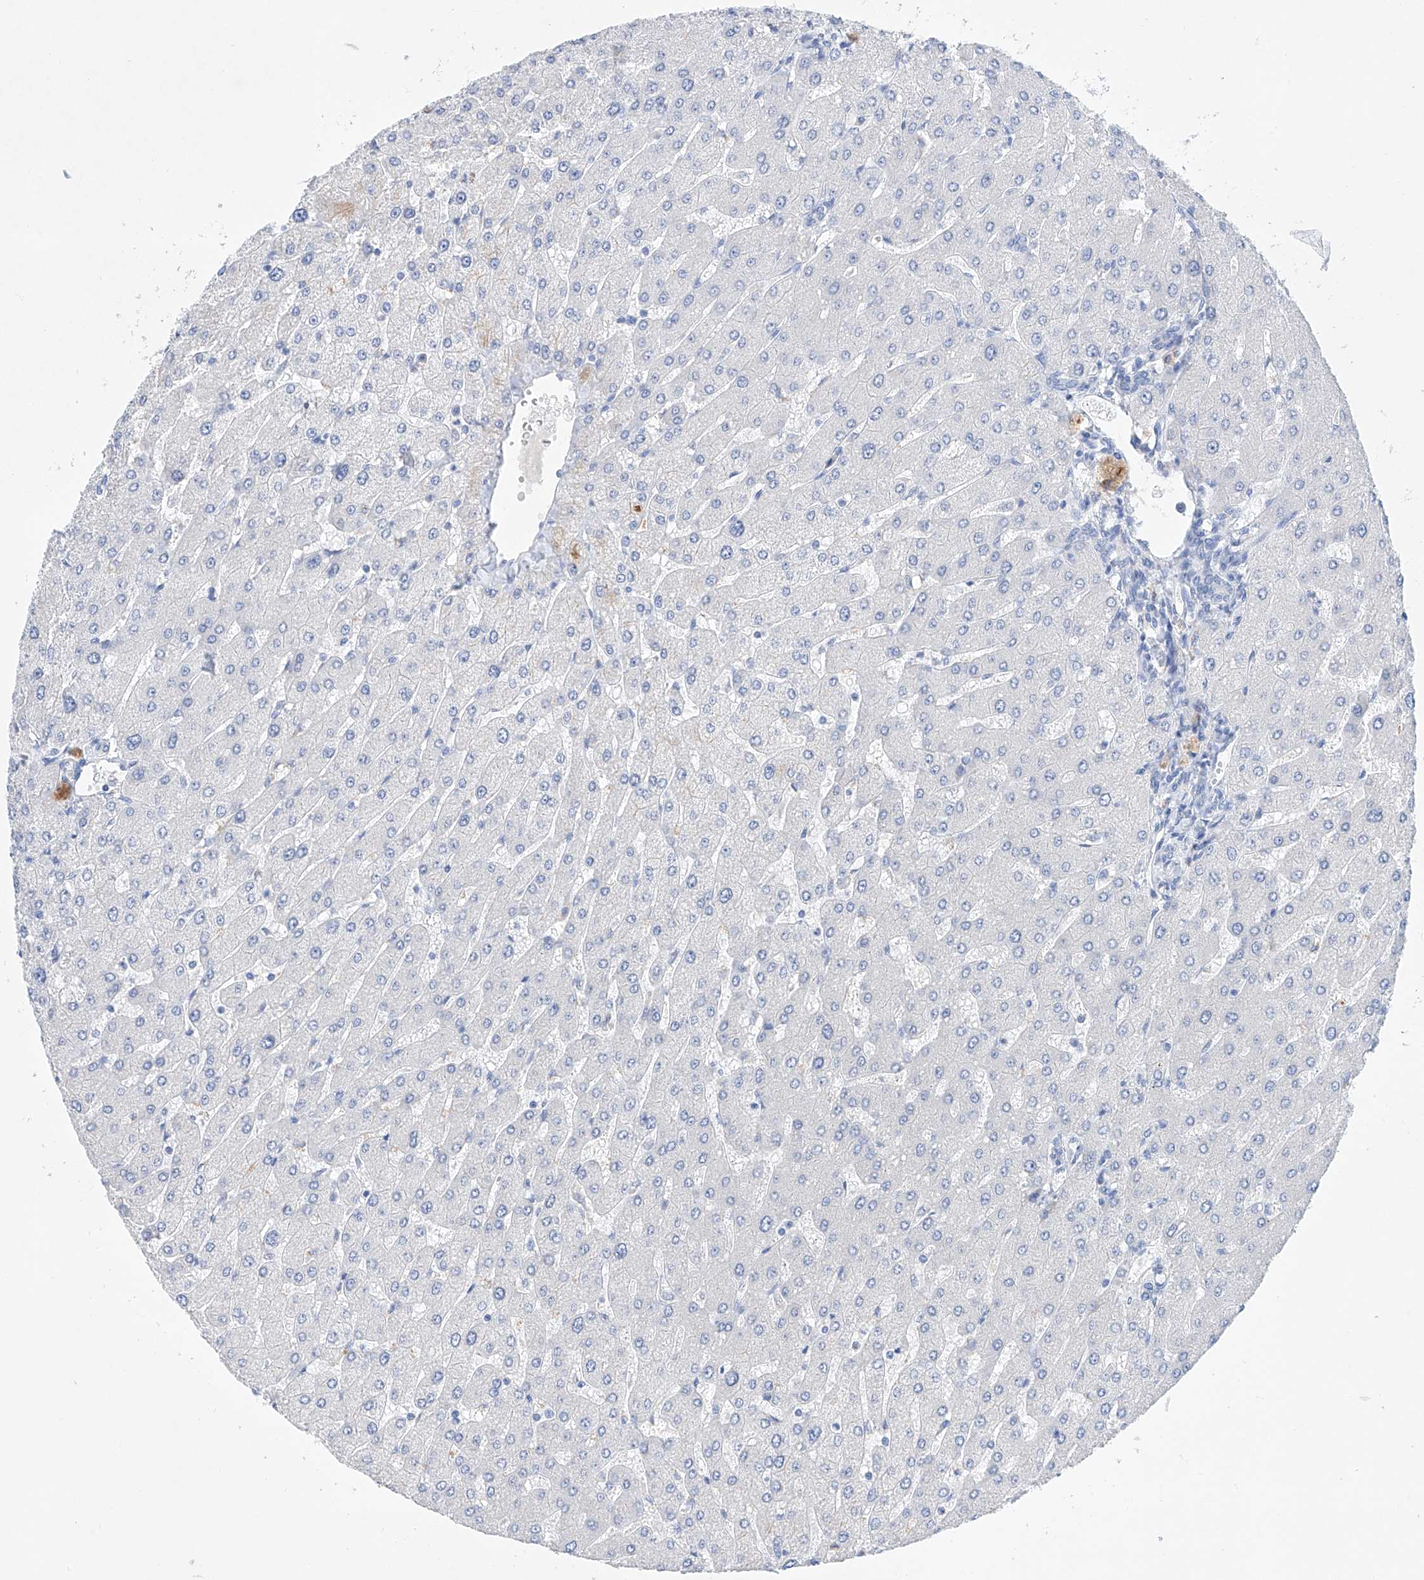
{"staining": {"intensity": "negative", "quantity": "none", "location": "none"}, "tissue": "liver", "cell_type": "Cholangiocytes", "image_type": "normal", "snomed": [{"axis": "morphology", "description": "Normal tissue, NOS"}, {"axis": "topography", "description": "Liver"}], "caption": "Protein analysis of normal liver demonstrates no significant positivity in cholangiocytes. The staining was performed using DAB to visualize the protein expression in brown, while the nuclei were stained in blue with hematoxylin (Magnification: 20x).", "gene": "LURAP1", "patient": {"sex": "male", "age": 55}}